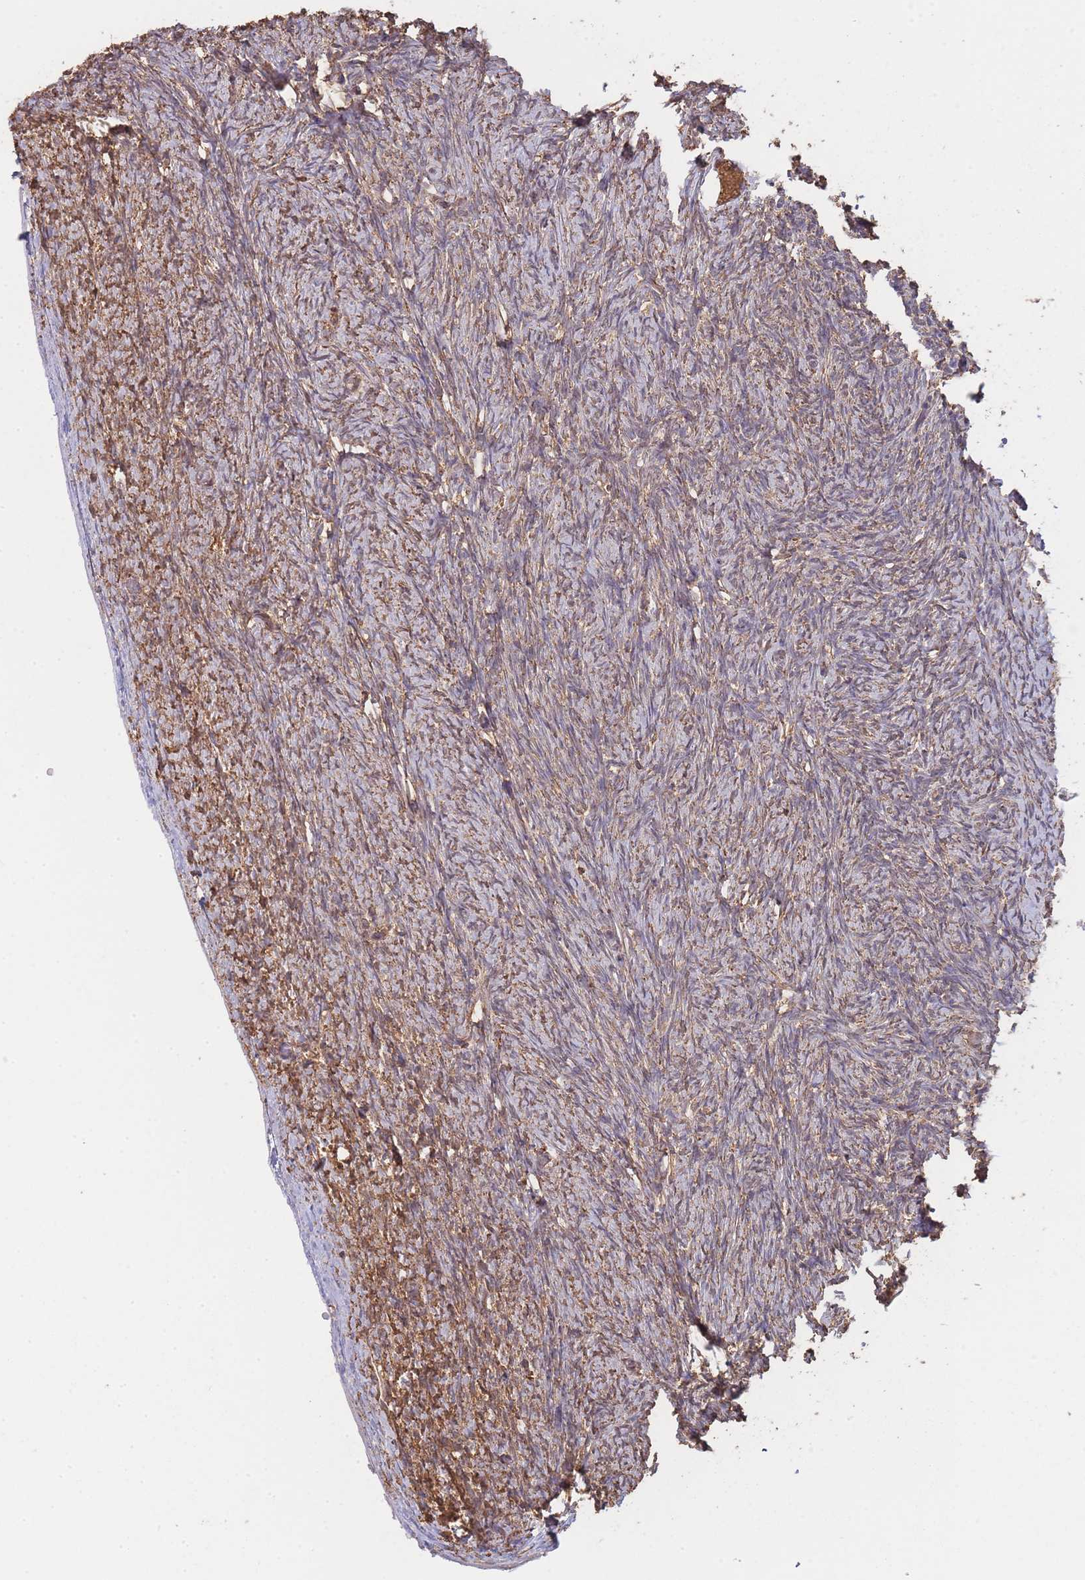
{"staining": {"intensity": "weak", "quantity": "25%-75%", "location": "cytoplasmic/membranous"}, "tissue": "ovary", "cell_type": "Ovarian stroma cells", "image_type": "normal", "snomed": [{"axis": "morphology", "description": "Normal tissue, NOS"}, {"axis": "topography", "description": "Ovary"}], "caption": "IHC histopathology image of normal ovary: ovary stained using immunohistochemistry shows low levels of weak protein expression localized specifically in the cytoplasmic/membranous of ovarian stroma cells, appearing as a cytoplasmic/membranous brown color.", "gene": "METRN", "patient": {"sex": "female", "age": 44}}